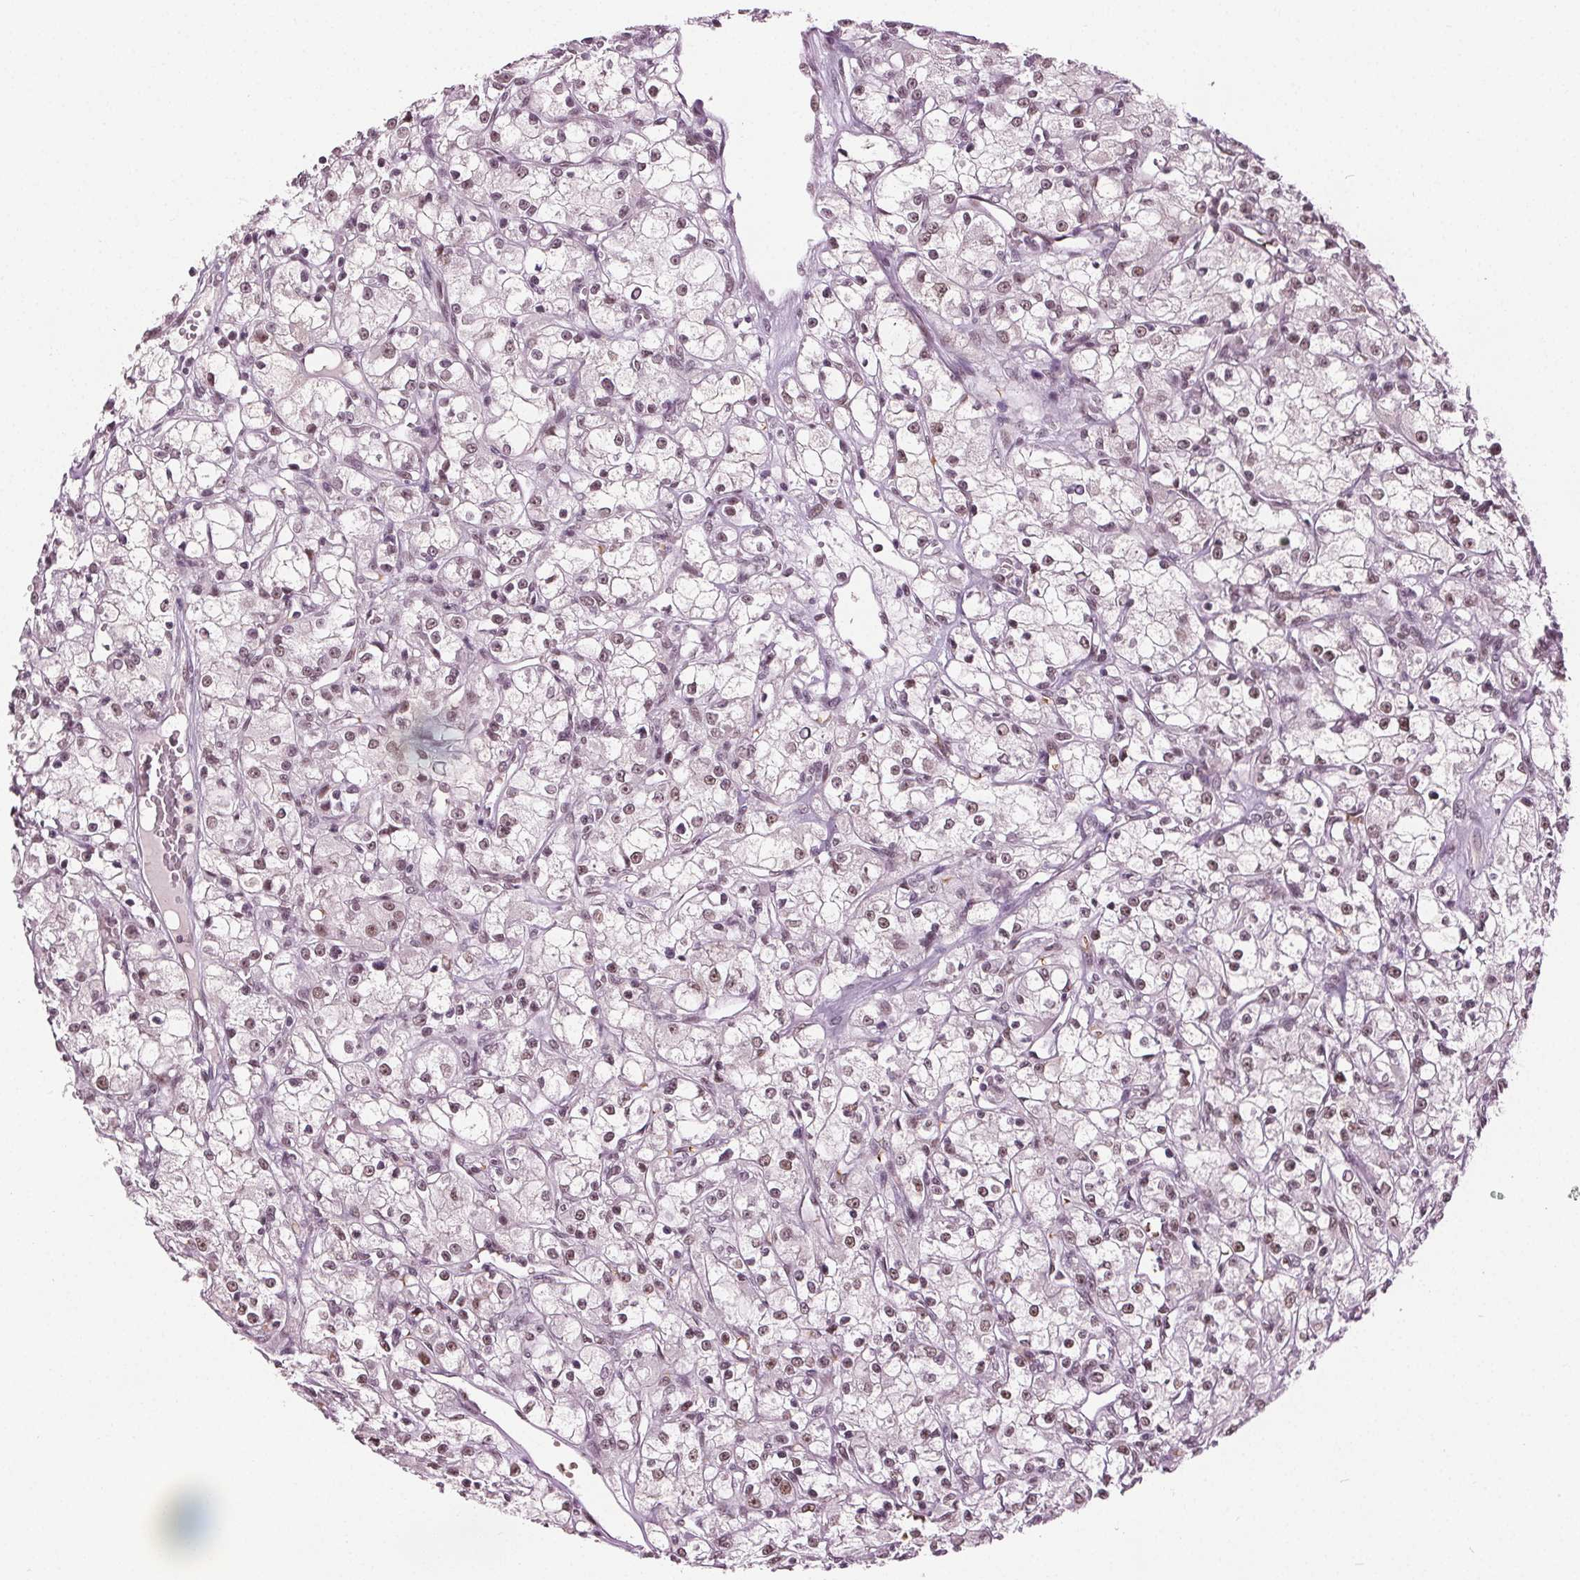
{"staining": {"intensity": "weak", "quantity": ">75%", "location": "nuclear"}, "tissue": "renal cancer", "cell_type": "Tumor cells", "image_type": "cancer", "snomed": [{"axis": "morphology", "description": "Adenocarcinoma, NOS"}, {"axis": "topography", "description": "Kidney"}], "caption": "Renal adenocarcinoma tissue reveals weak nuclear staining in approximately >75% of tumor cells, visualized by immunohistochemistry.", "gene": "IWS1", "patient": {"sex": "female", "age": 59}}